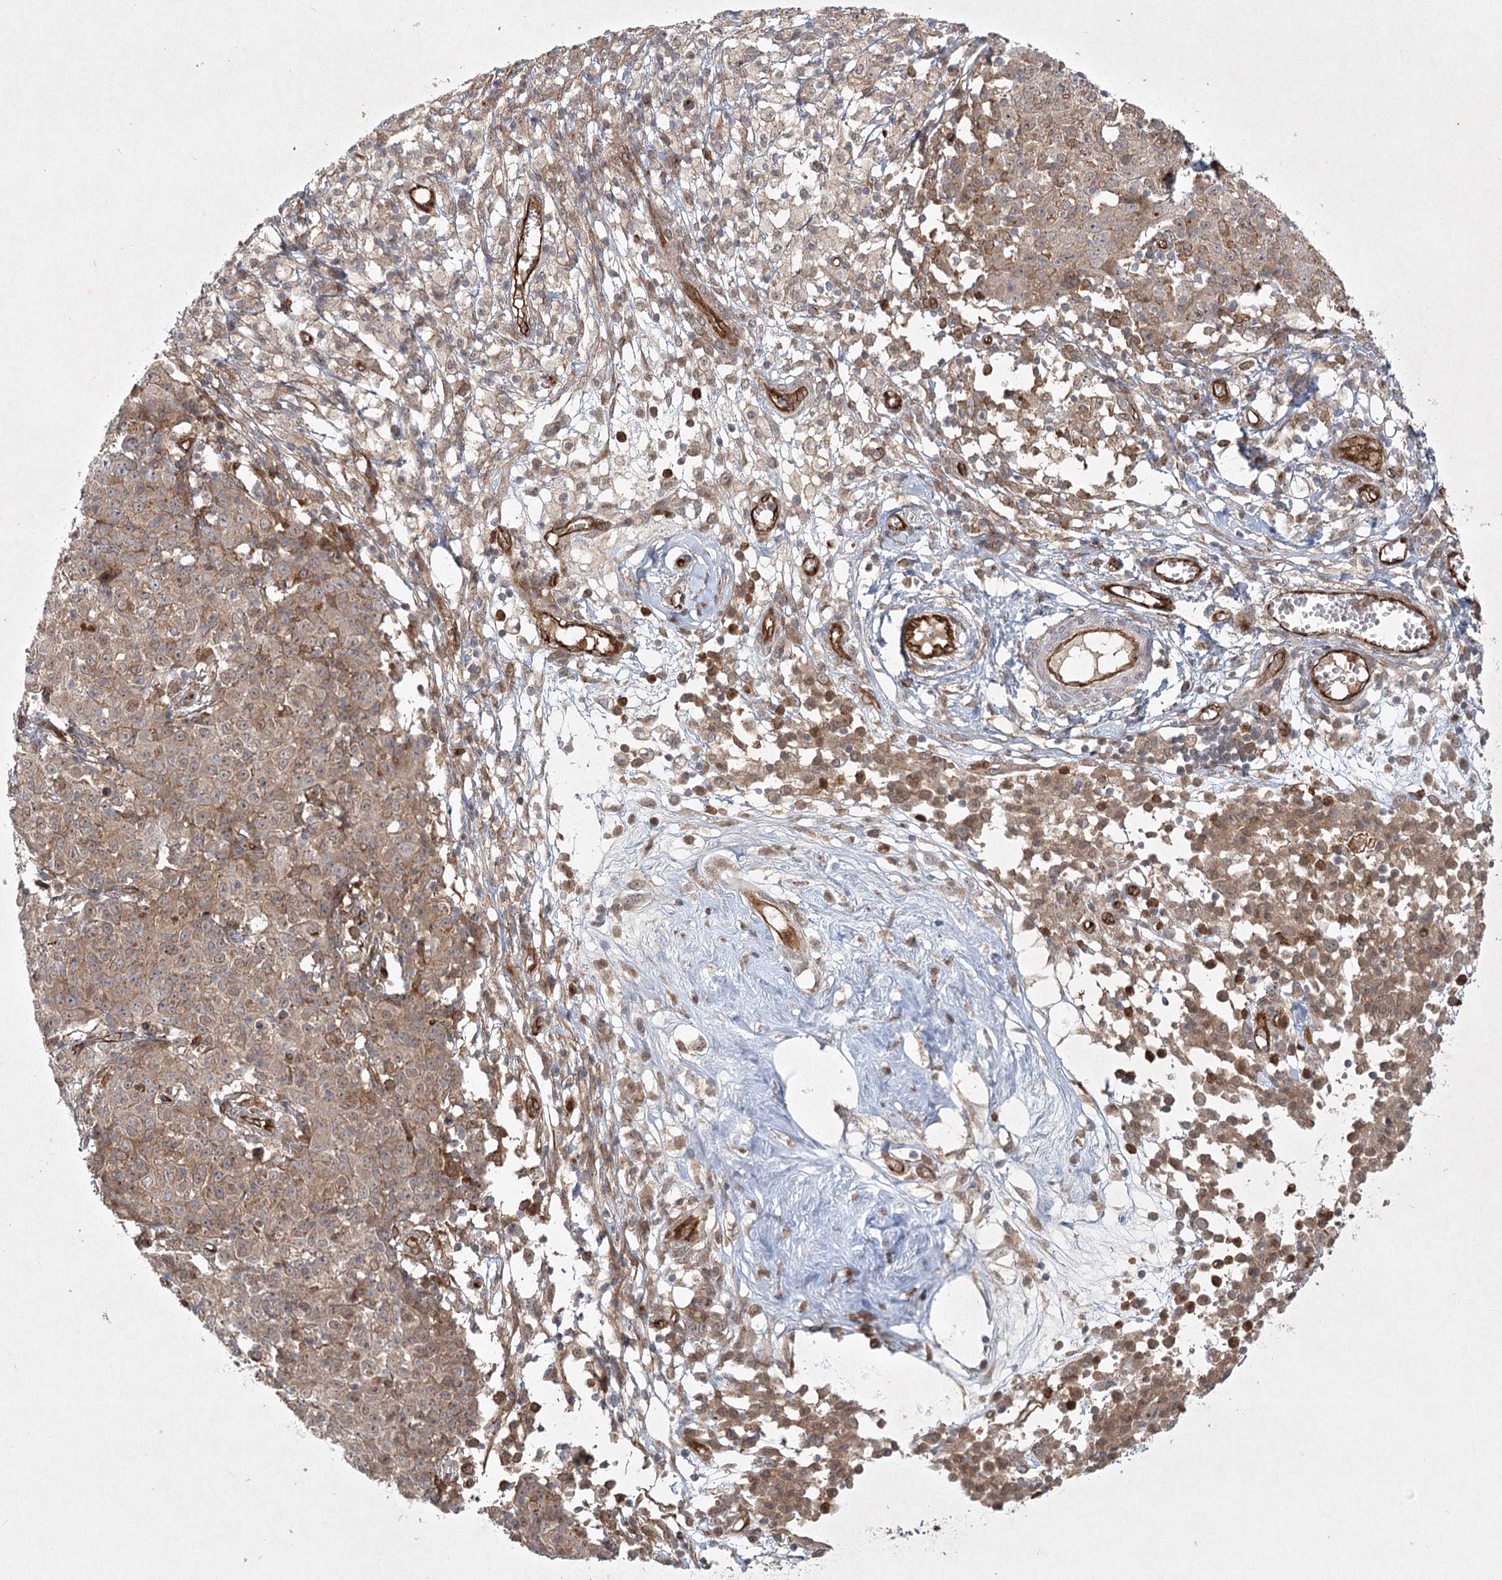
{"staining": {"intensity": "weak", "quantity": ">75%", "location": "cytoplasmic/membranous"}, "tissue": "ovarian cancer", "cell_type": "Tumor cells", "image_type": "cancer", "snomed": [{"axis": "morphology", "description": "Carcinoma, endometroid"}, {"axis": "topography", "description": "Ovary"}], "caption": "Protein staining demonstrates weak cytoplasmic/membranous positivity in approximately >75% of tumor cells in ovarian cancer.", "gene": "ARHGAP31", "patient": {"sex": "female", "age": 42}}